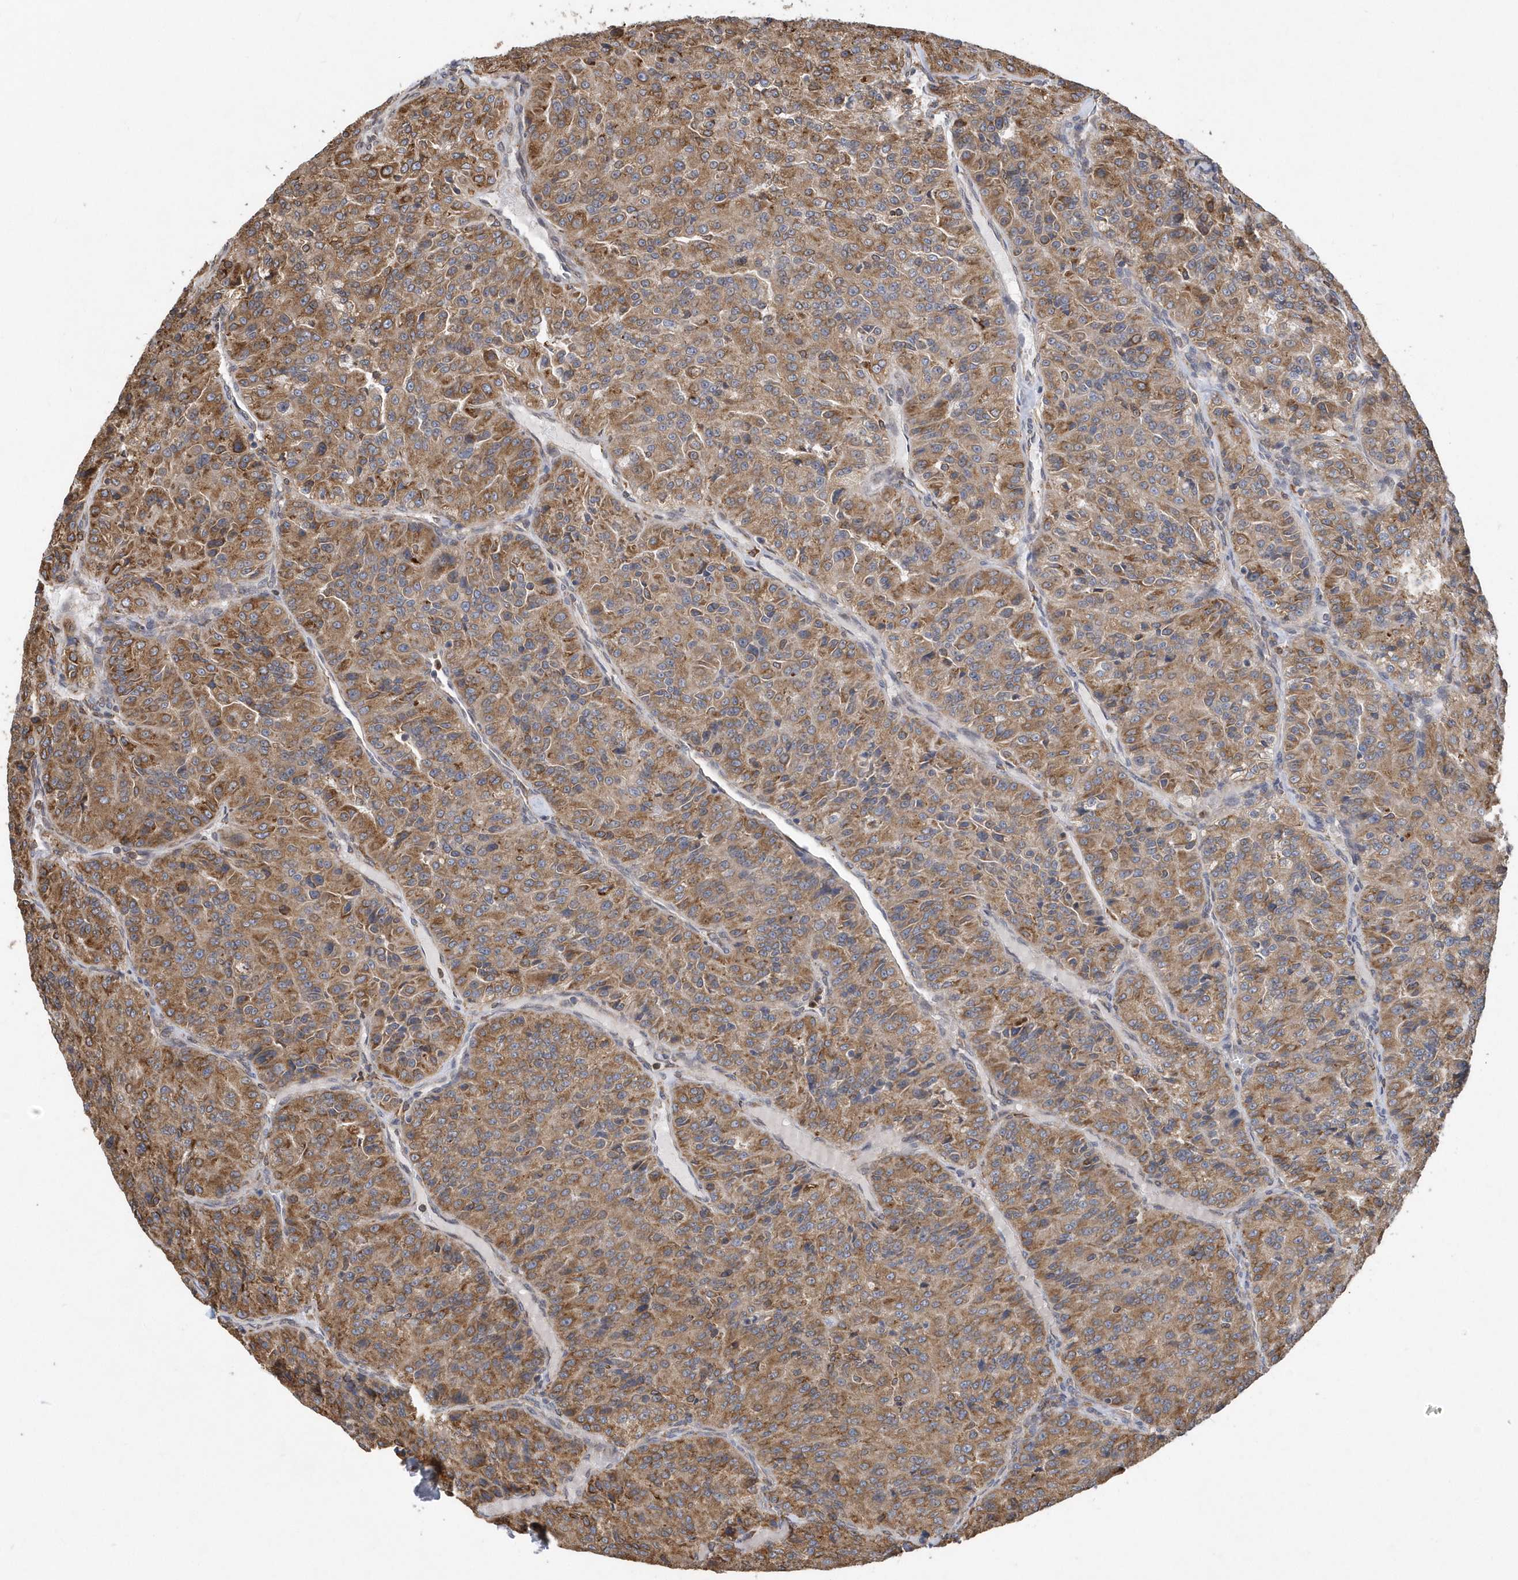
{"staining": {"intensity": "moderate", "quantity": ">75%", "location": "cytoplasmic/membranous"}, "tissue": "renal cancer", "cell_type": "Tumor cells", "image_type": "cancer", "snomed": [{"axis": "morphology", "description": "Adenocarcinoma, NOS"}, {"axis": "topography", "description": "Kidney"}], "caption": "Protein expression analysis of human adenocarcinoma (renal) reveals moderate cytoplasmic/membranous expression in approximately >75% of tumor cells.", "gene": "VAMP7", "patient": {"sex": "female", "age": 63}}